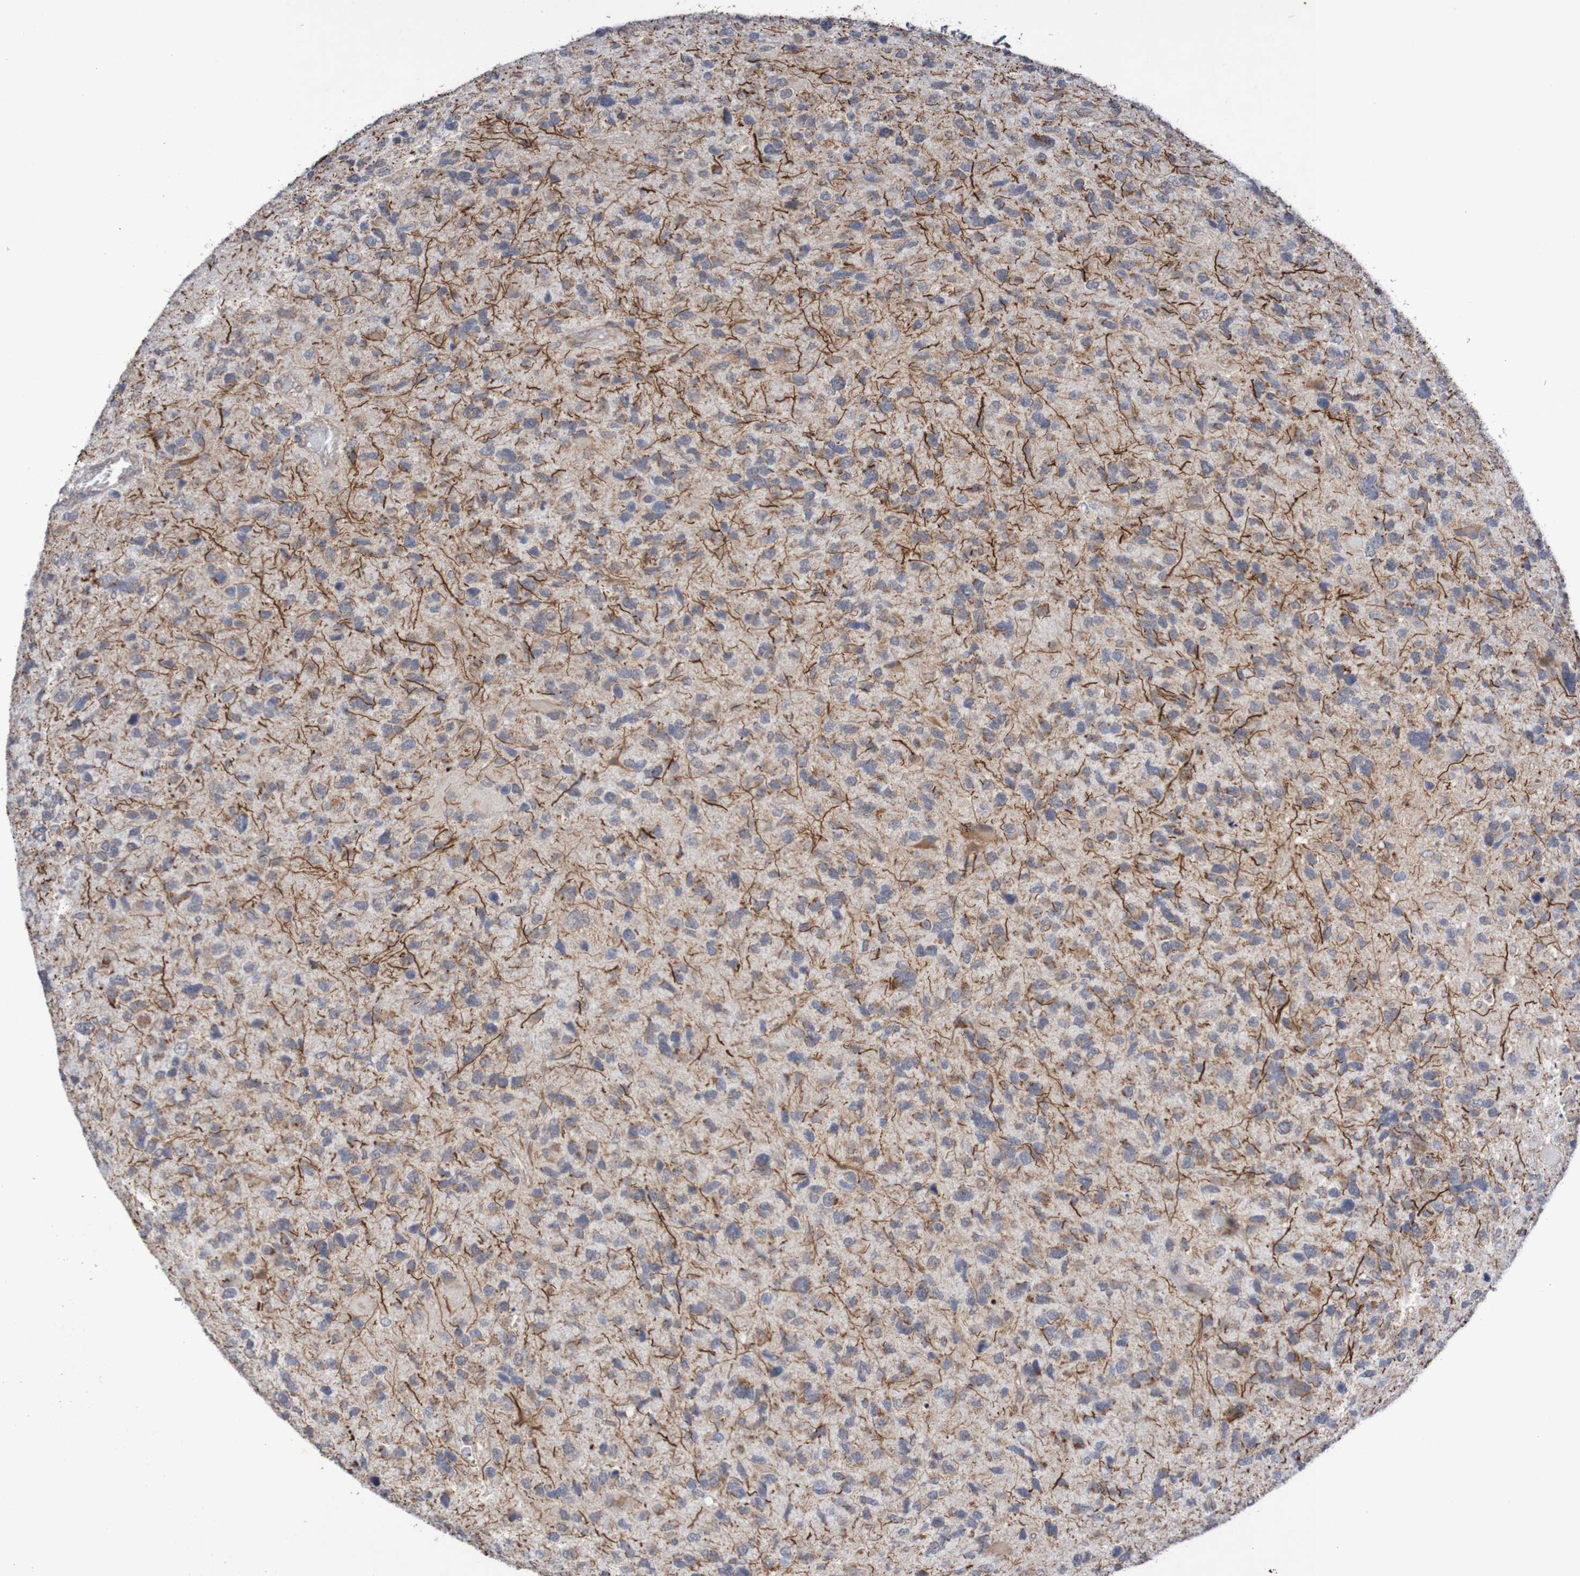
{"staining": {"intensity": "negative", "quantity": "none", "location": "none"}, "tissue": "glioma", "cell_type": "Tumor cells", "image_type": "cancer", "snomed": [{"axis": "morphology", "description": "Glioma, malignant, High grade"}, {"axis": "topography", "description": "Brain"}], "caption": "Immunohistochemistry image of neoplastic tissue: glioma stained with DAB (3,3'-diaminobenzidine) reveals no significant protein expression in tumor cells.", "gene": "DVL1", "patient": {"sex": "female", "age": 58}}